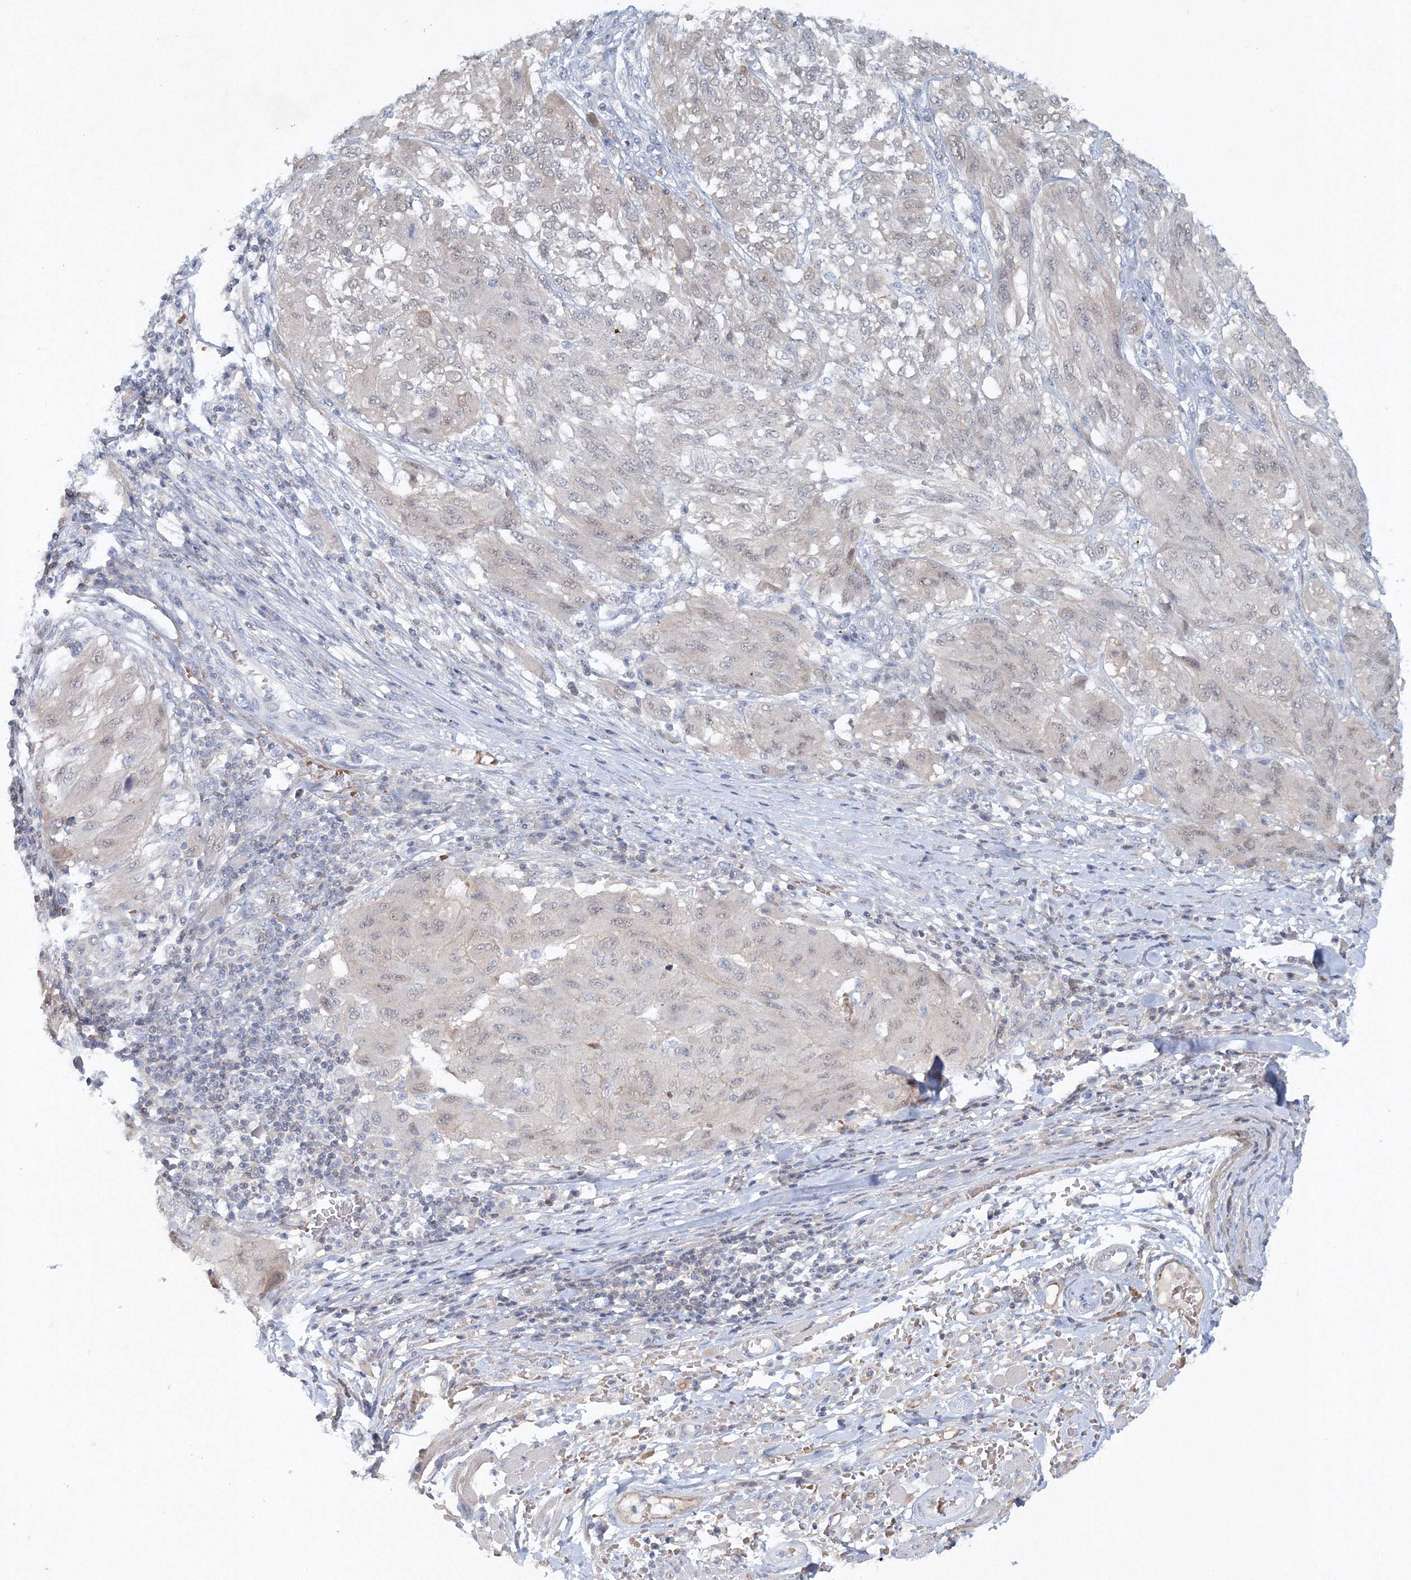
{"staining": {"intensity": "negative", "quantity": "none", "location": "none"}, "tissue": "melanoma", "cell_type": "Tumor cells", "image_type": "cancer", "snomed": [{"axis": "morphology", "description": "Malignant melanoma, NOS"}, {"axis": "topography", "description": "Skin"}], "caption": "A high-resolution micrograph shows IHC staining of malignant melanoma, which displays no significant staining in tumor cells. (DAB (3,3'-diaminobenzidine) immunohistochemistry (IHC) with hematoxylin counter stain).", "gene": "SH3BP5", "patient": {"sex": "female", "age": 91}}